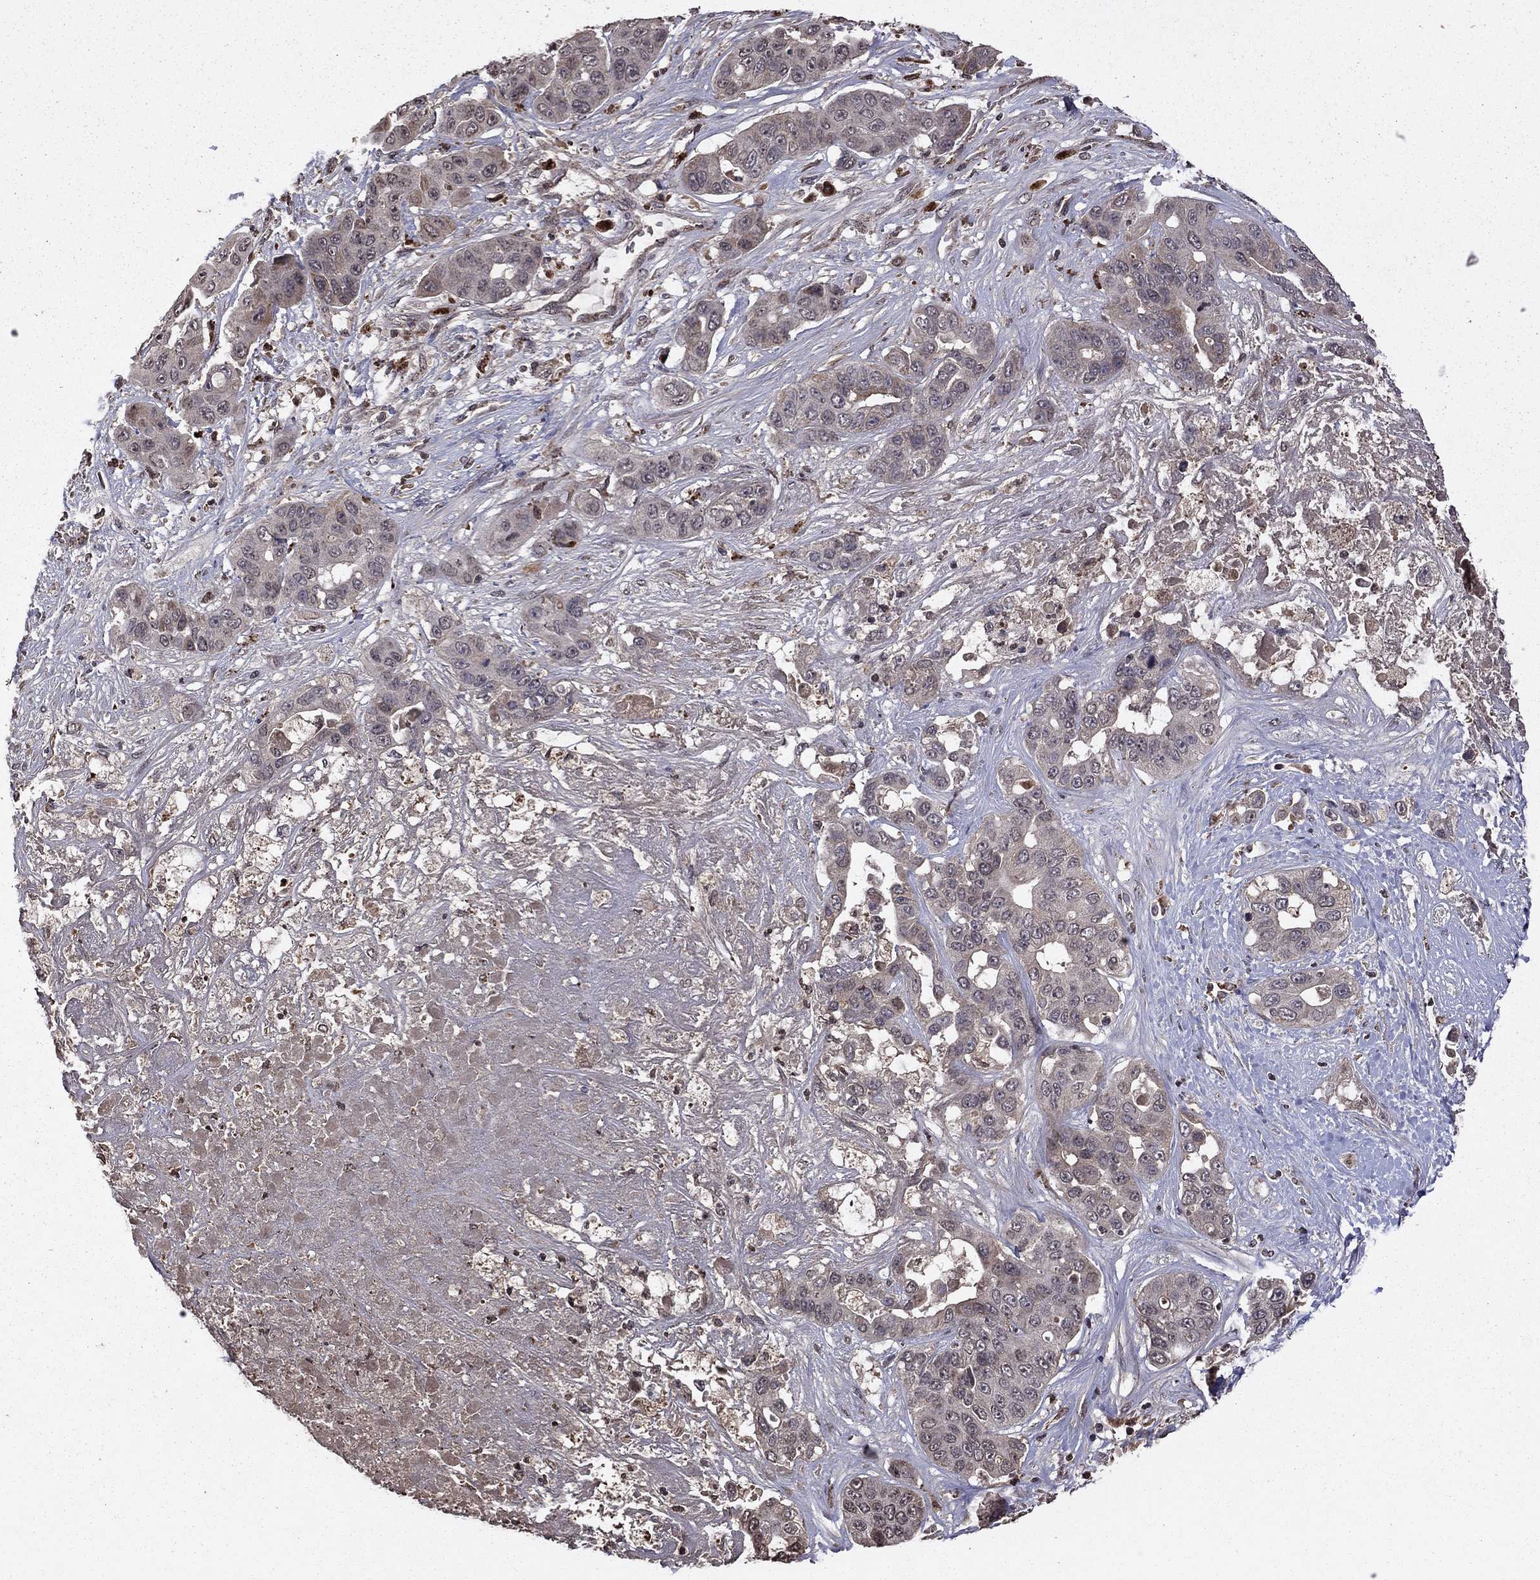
{"staining": {"intensity": "negative", "quantity": "none", "location": "none"}, "tissue": "liver cancer", "cell_type": "Tumor cells", "image_type": "cancer", "snomed": [{"axis": "morphology", "description": "Cholangiocarcinoma"}, {"axis": "topography", "description": "Liver"}], "caption": "A histopathology image of human cholangiocarcinoma (liver) is negative for staining in tumor cells. The staining is performed using DAB brown chromogen with nuclei counter-stained in using hematoxylin.", "gene": "NLGN1", "patient": {"sex": "female", "age": 52}}